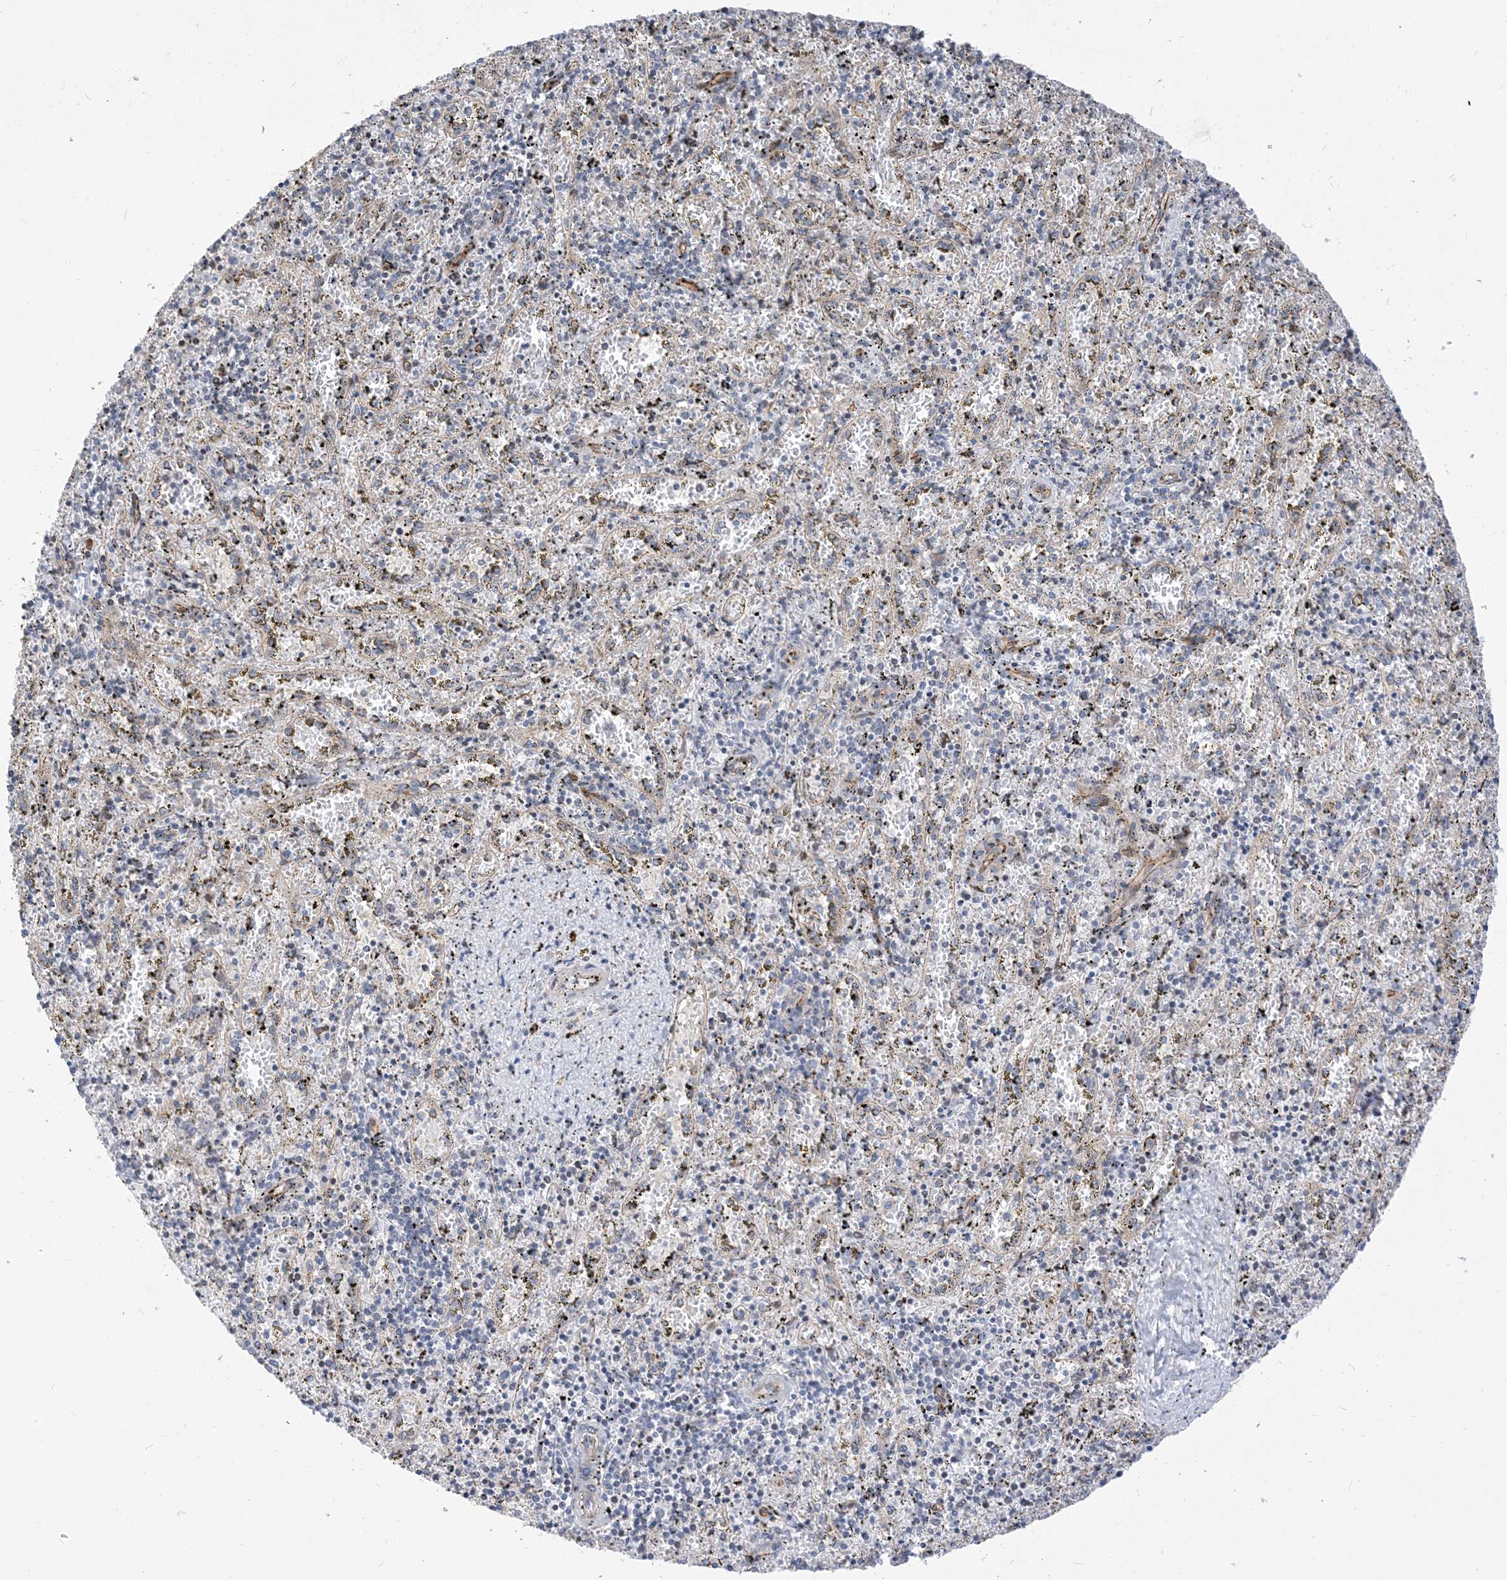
{"staining": {"intensity": "weak", "quantity": "<25%", "location": "cytoplasmic/membranous"}, "tissue": "spleen", "cell_type": "Cells in red pulp", "image_type": "normal", "snomed": [{"axis": "morphology", "description": "Normal tissue, NOS"}, {"axis": "topography", "description": "Spleen"}], "caption": "DAB immunohistochemical staining of benign human spleen exhibits no significant positivity in cells in red pulp.", "gene": "TYSND1", "patient": {"sex": "male", "age": 11}}